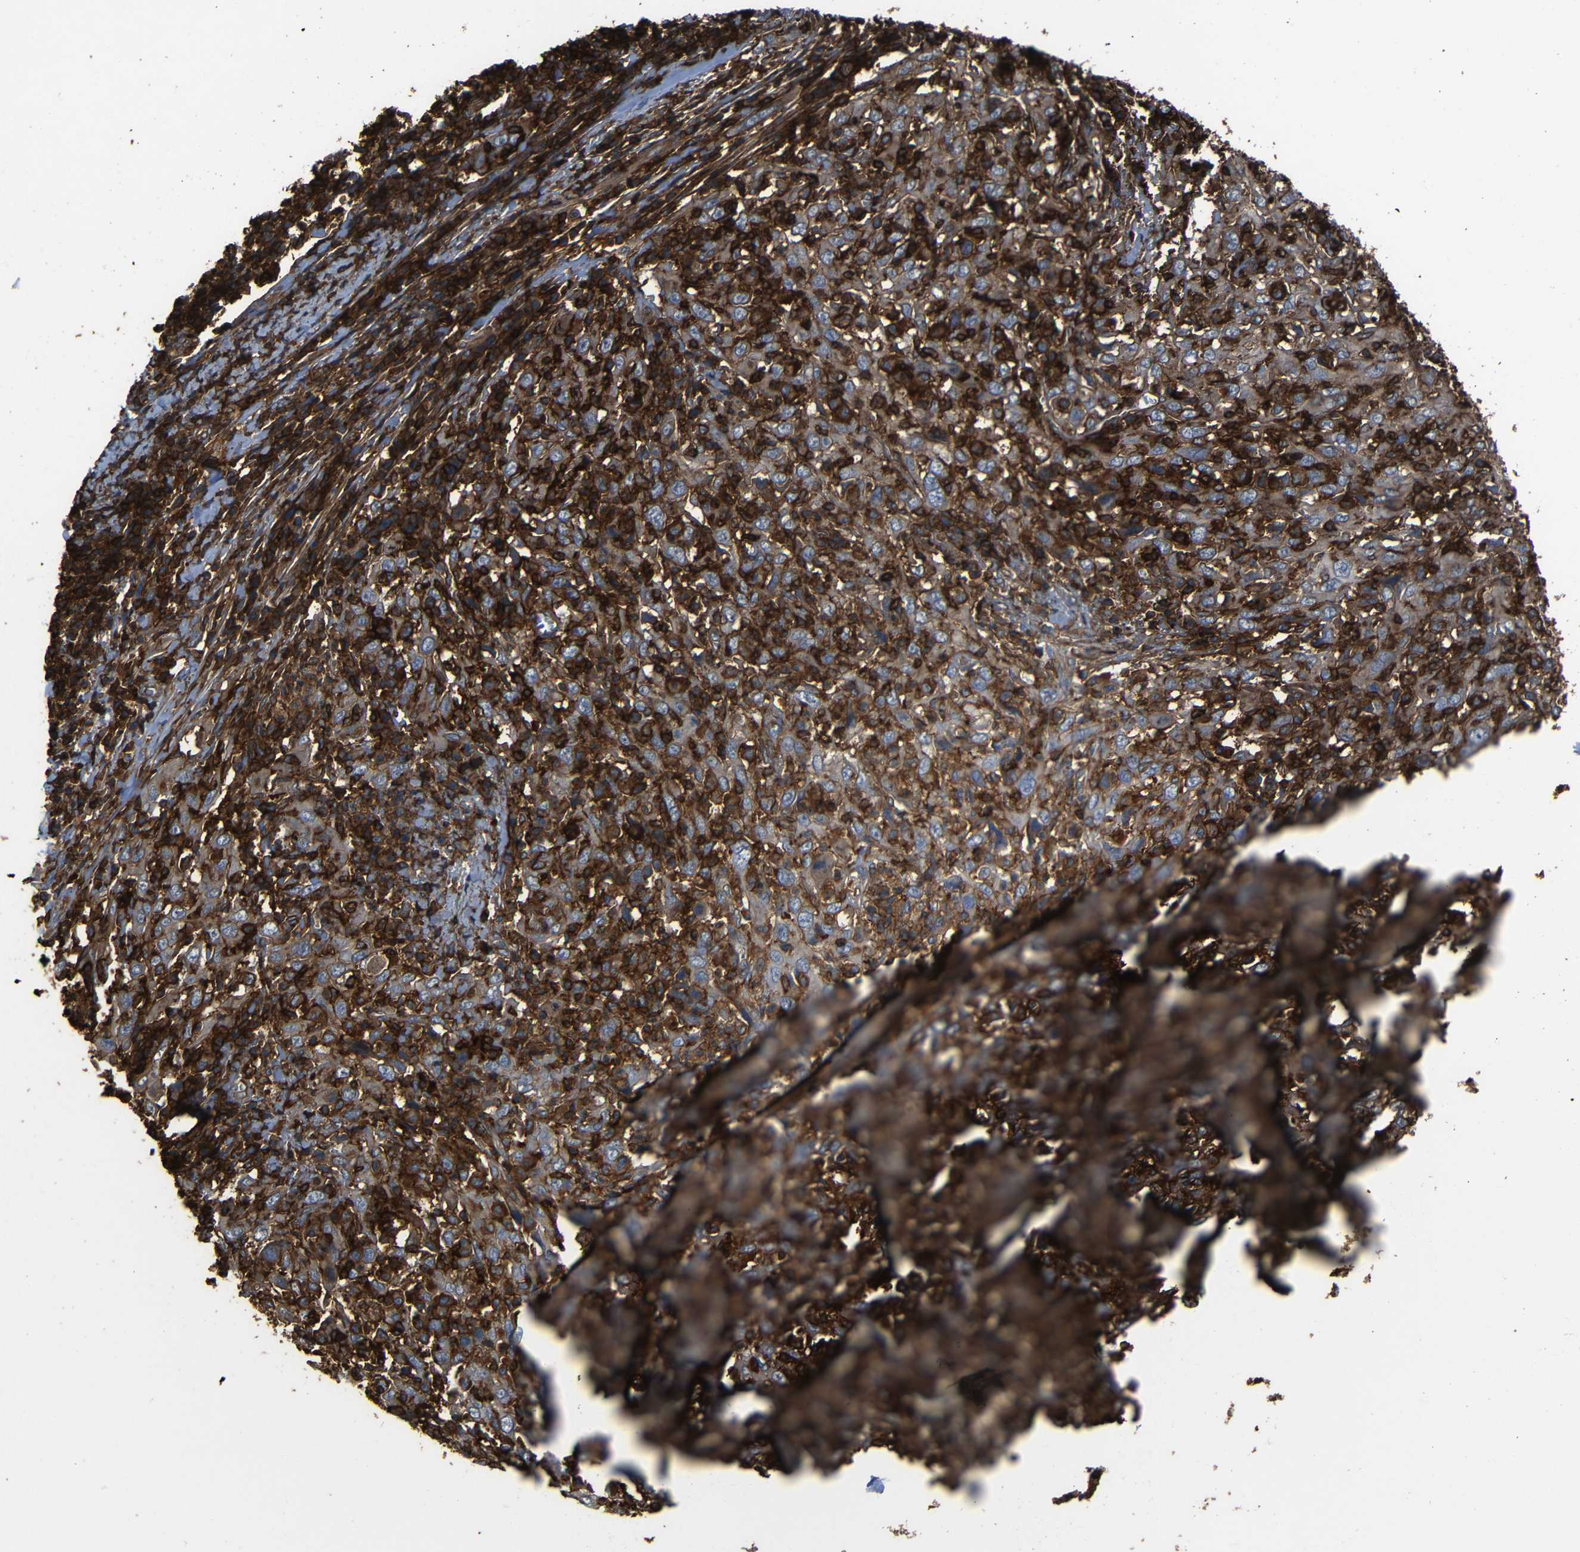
{"staining": {"intensity": "weak", "quantity": ">75%", "location": "cytoplasmic/membranous"}, "tissue": "cervical cancer", "cell_type": "Tumor cells", "image_type": "cancer", "snomed": [{"axis": "morphology", "description": "Squamous cell carcinoma, NOS"}, {"axis": "topography", "description": "Cervix"}], "caption": "Immunohistochemical staining of squamous cell carcinoma (cervical) shows low levels of weak cytoplasmic/membranous positivity in approximately >75% of tumor cells. The protein is shown in brown color, while the nuclei are stained blue.", "gene": "ADGRE5", "patient": {"sex": "female", "age": 46}}